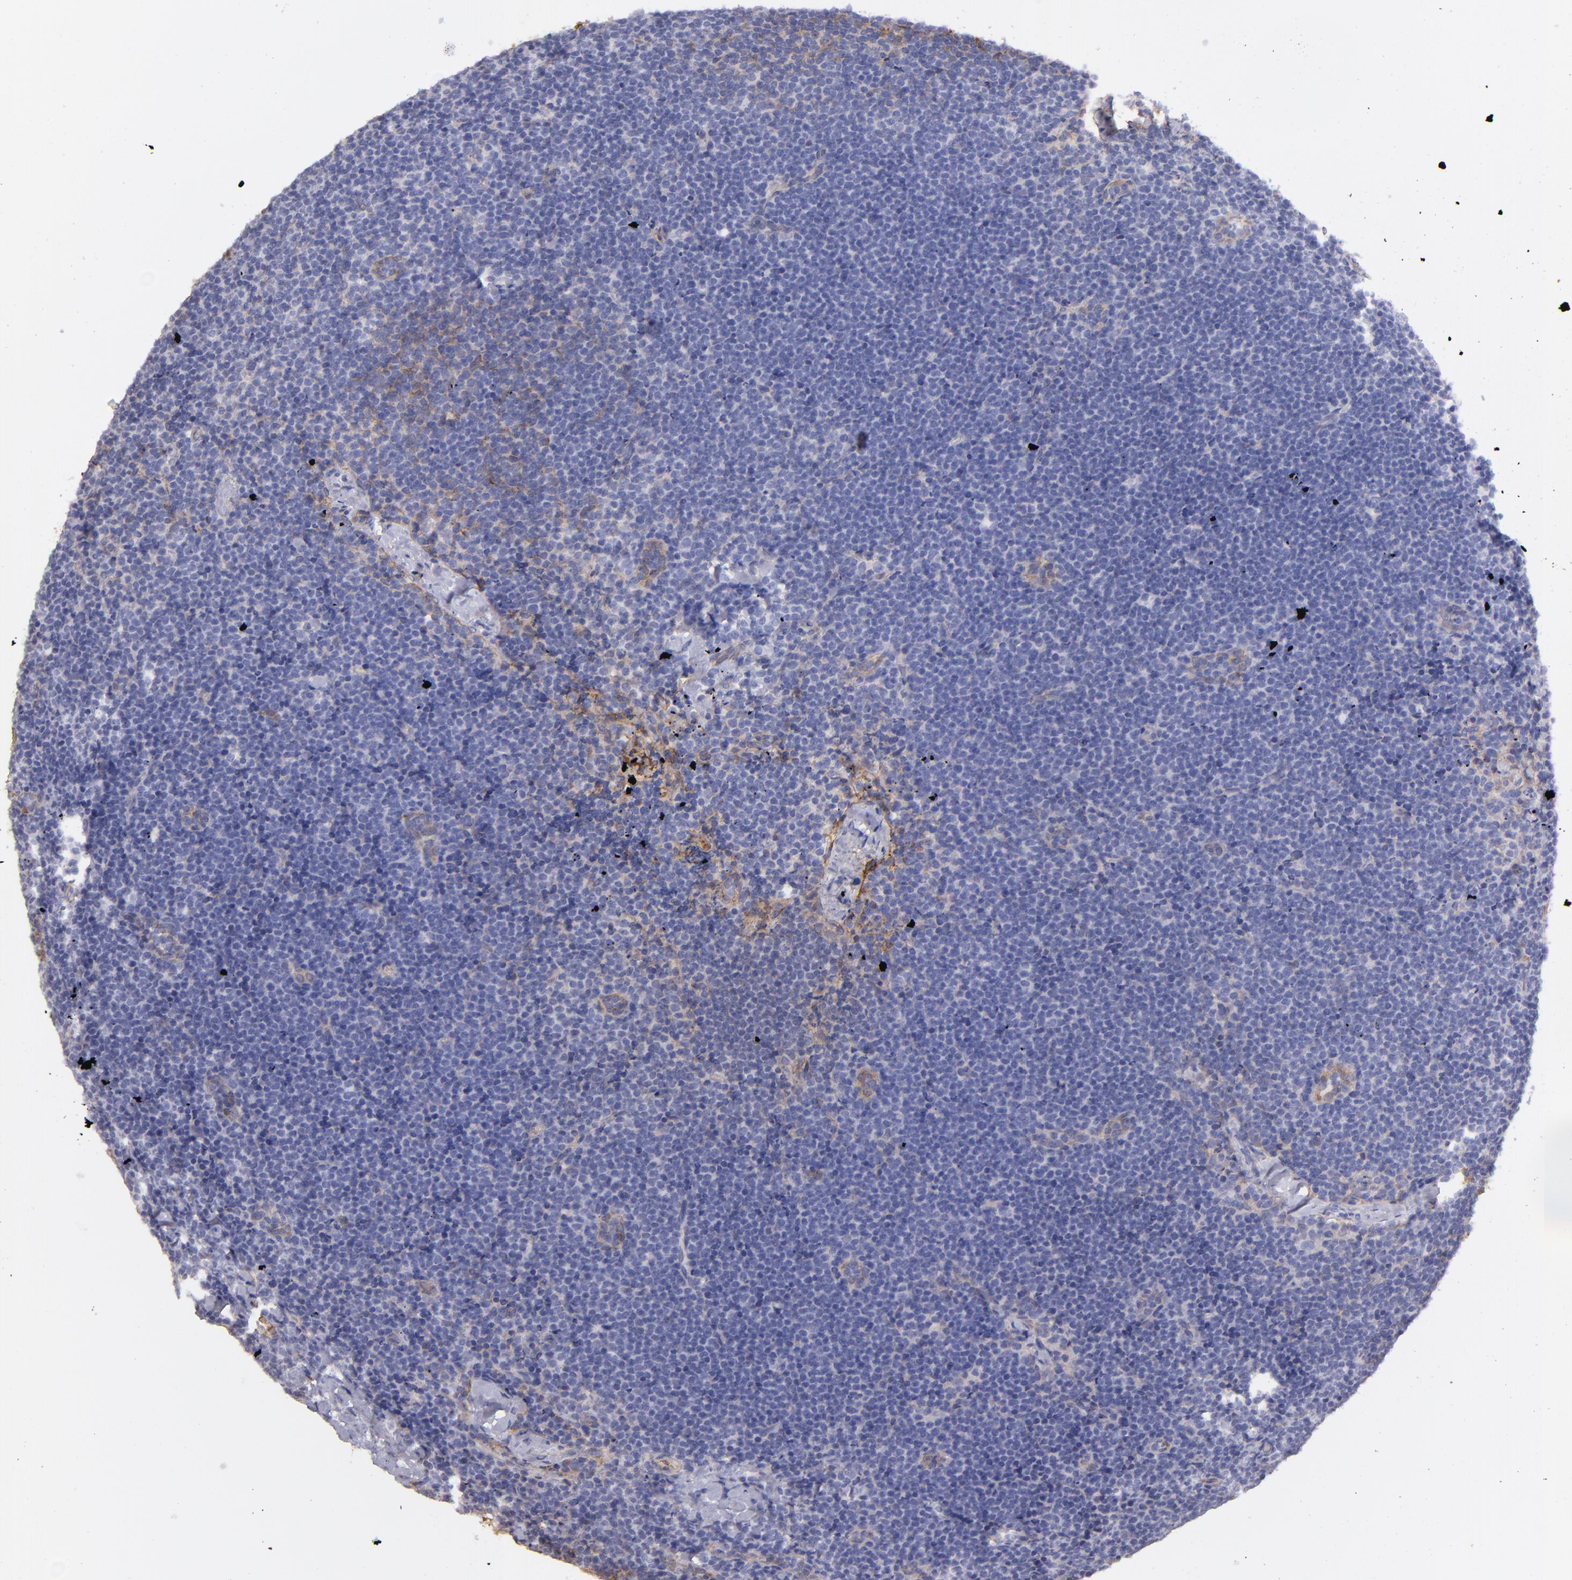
{"staining": {"intensity": "negative", "quantity": "none", "location": "none"}, "tissue": "lymphoma", "cell_type": "Tumor cells", "image_type": "cancer", "snomed": [{"axis": "morphology", "description": "Malignant lymphoma, non-Hodgkin's type, High grade"}, {"axis": "topography", "description": "Lymph node"}], "caption": "Tumor cells show no significant protein staining in high-grade malignant lymphoma, non-Hodgkin's type.", "gene": "CD151", "patient": {"sex": "female", "age": 58}}